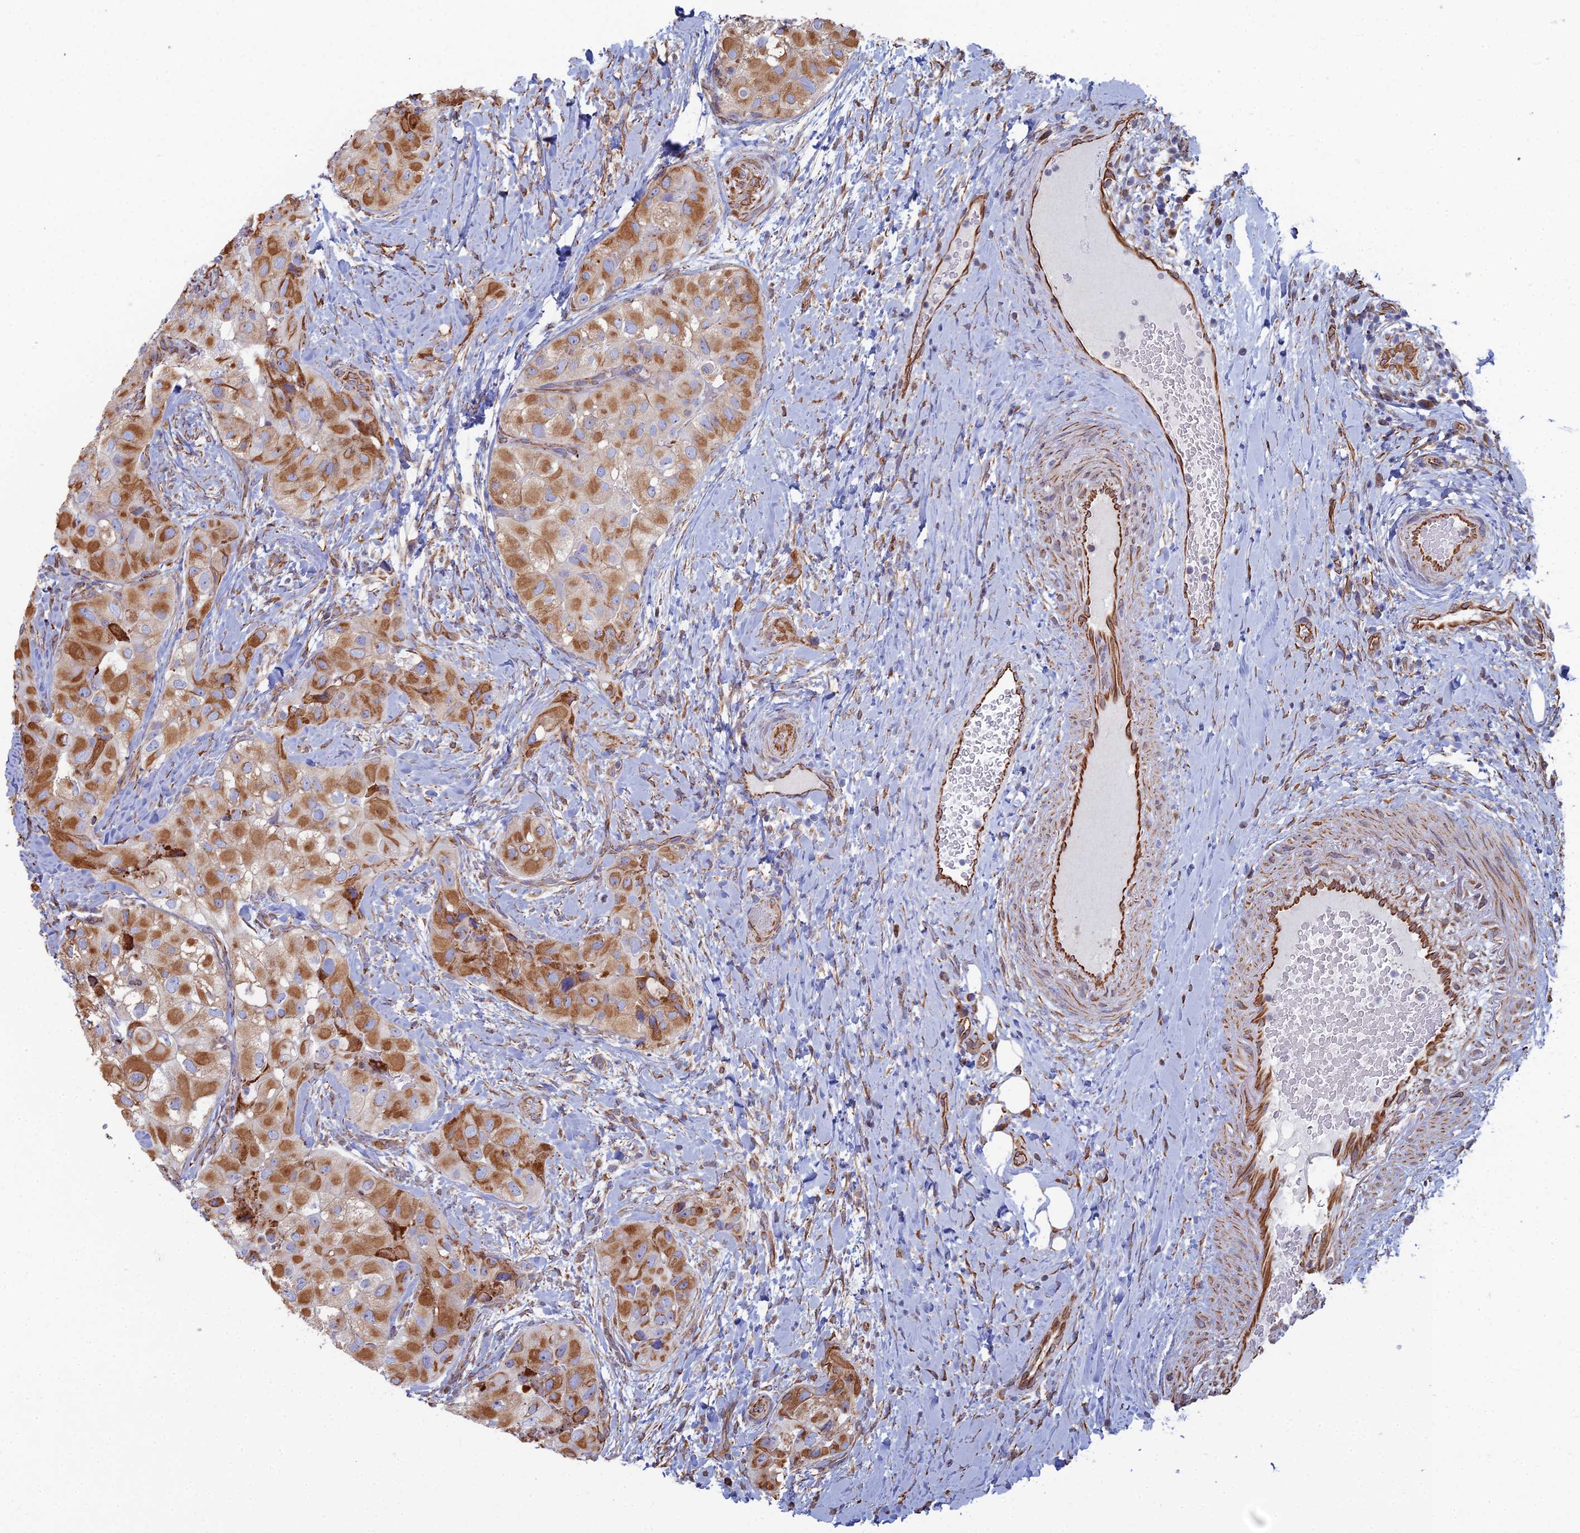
{"staining": {"intensity": "moderate", "quantity": ">75%", "location": "cytoplasmic/membranous"}, "tissue": "thyroid cancer", "cell_type": "Tumor cells", "image_type": "cancer", "snomed": [{"axis": "morphology", "description": "Normal tissue, NOS"}, {"axis": "morphology", "description": "Papillary adenocarcinoma, NOS"}, {"axis": "topography", "description": "Thyroid gland"}], "caption": "Protein staining of thyroid cancer tissue demonstrates moderate cytoplasmic/membranous staining in approximately >75% of tumor cells. The protein is shown in brown color, while the nuclei are stained blue.", "gene": "CLVS2", "patient": {"sex": "female", "age": 59}}